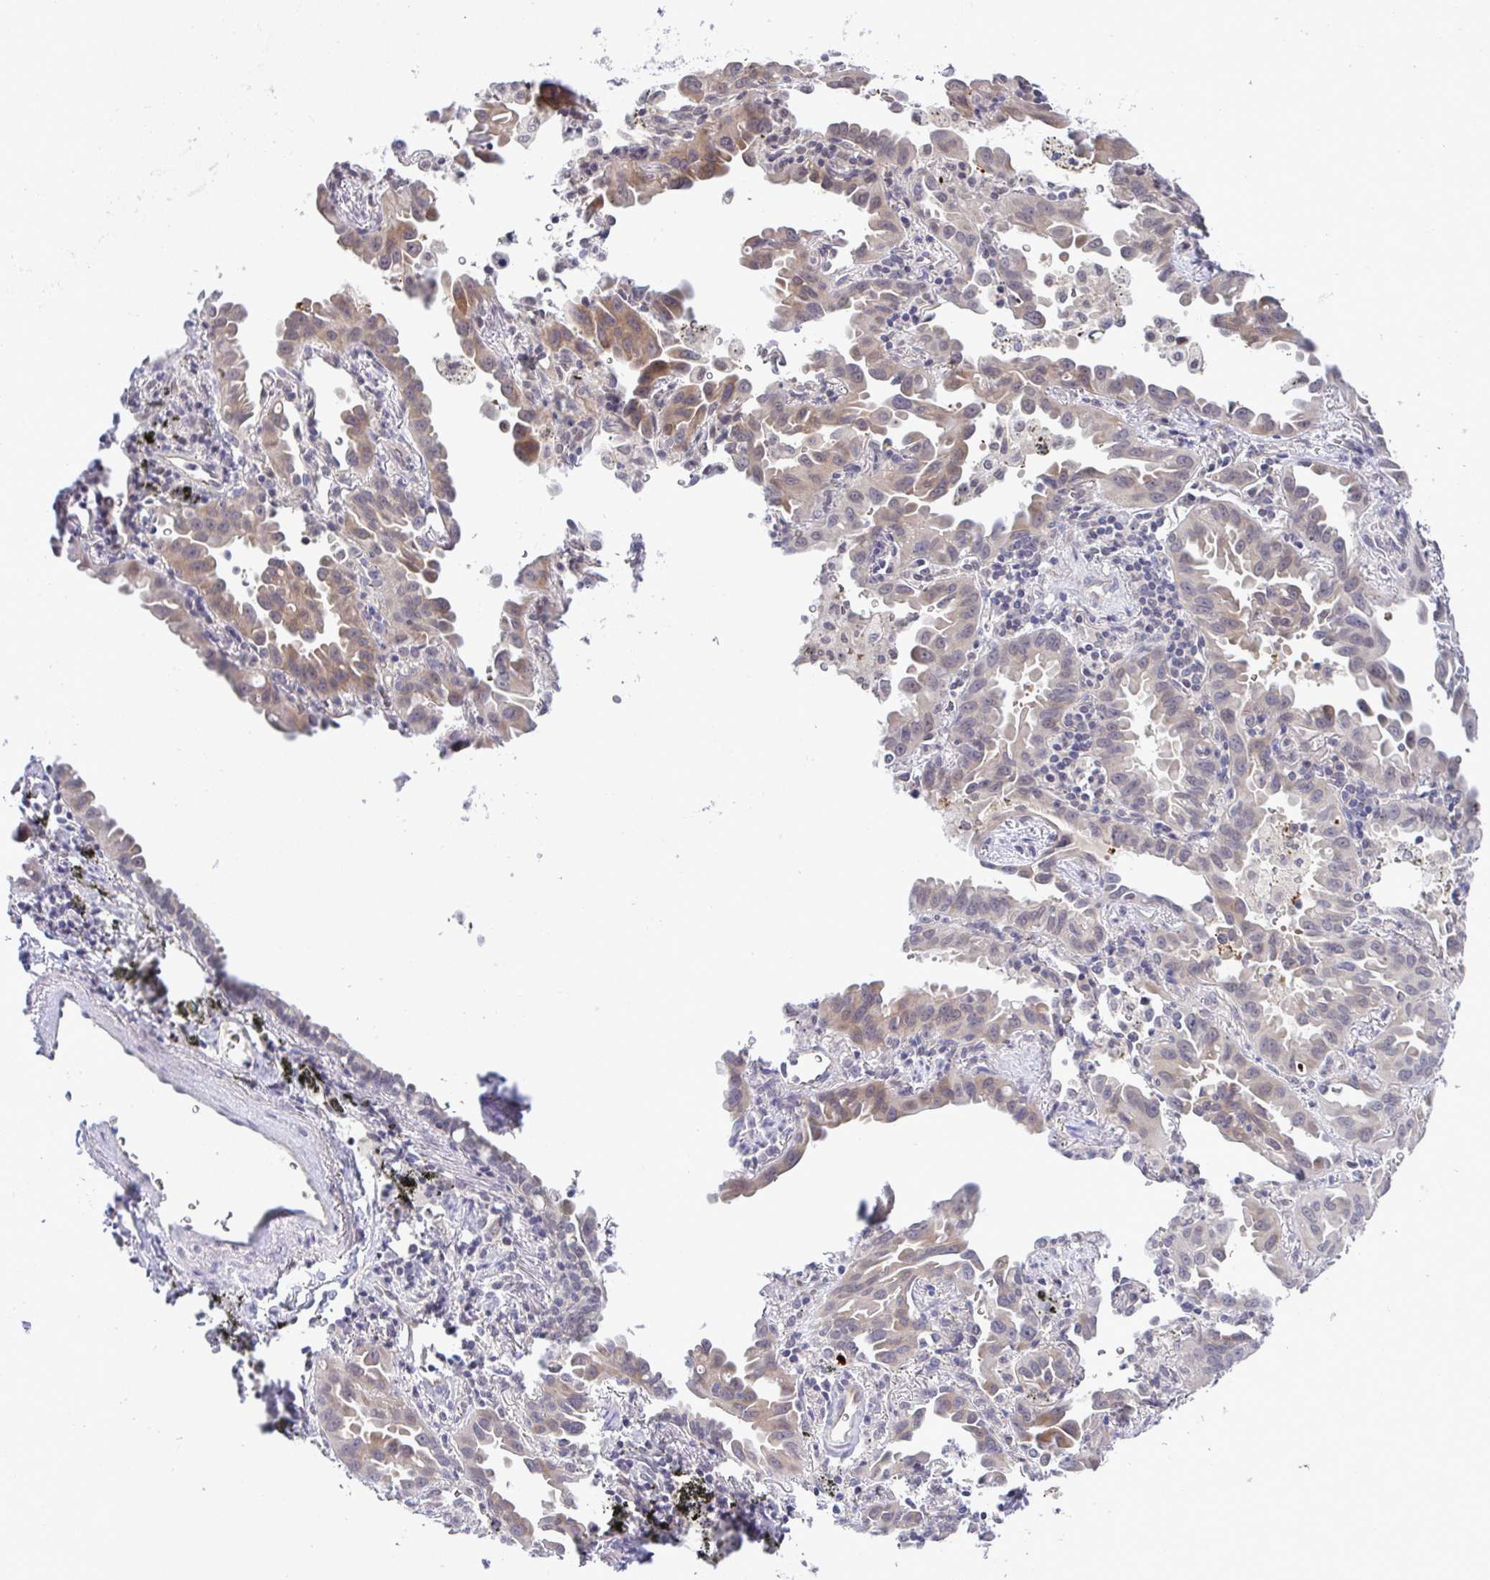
{"staining": {"intensity": "moderate", "quantity": "25%-75%", "location": "cytoplasmic/membranous"}, "tissue": "lung cancer", "cell_type": "Tumor cells", "image_type": "cancer", "snomed": [{"axis": "morphology", "description": "Adenocarcinoma, NOS"}, {"axis": "topography", "description": "Lung"}], "caption": "DAB immunohistochemical staining of lung cancer exhibits moderate cytoplasmic/membranous protein expression in approximately 25%-75% of tumor cells.", "gene": "C9orf64", "patient": {"sex": "male", "age": 68}}